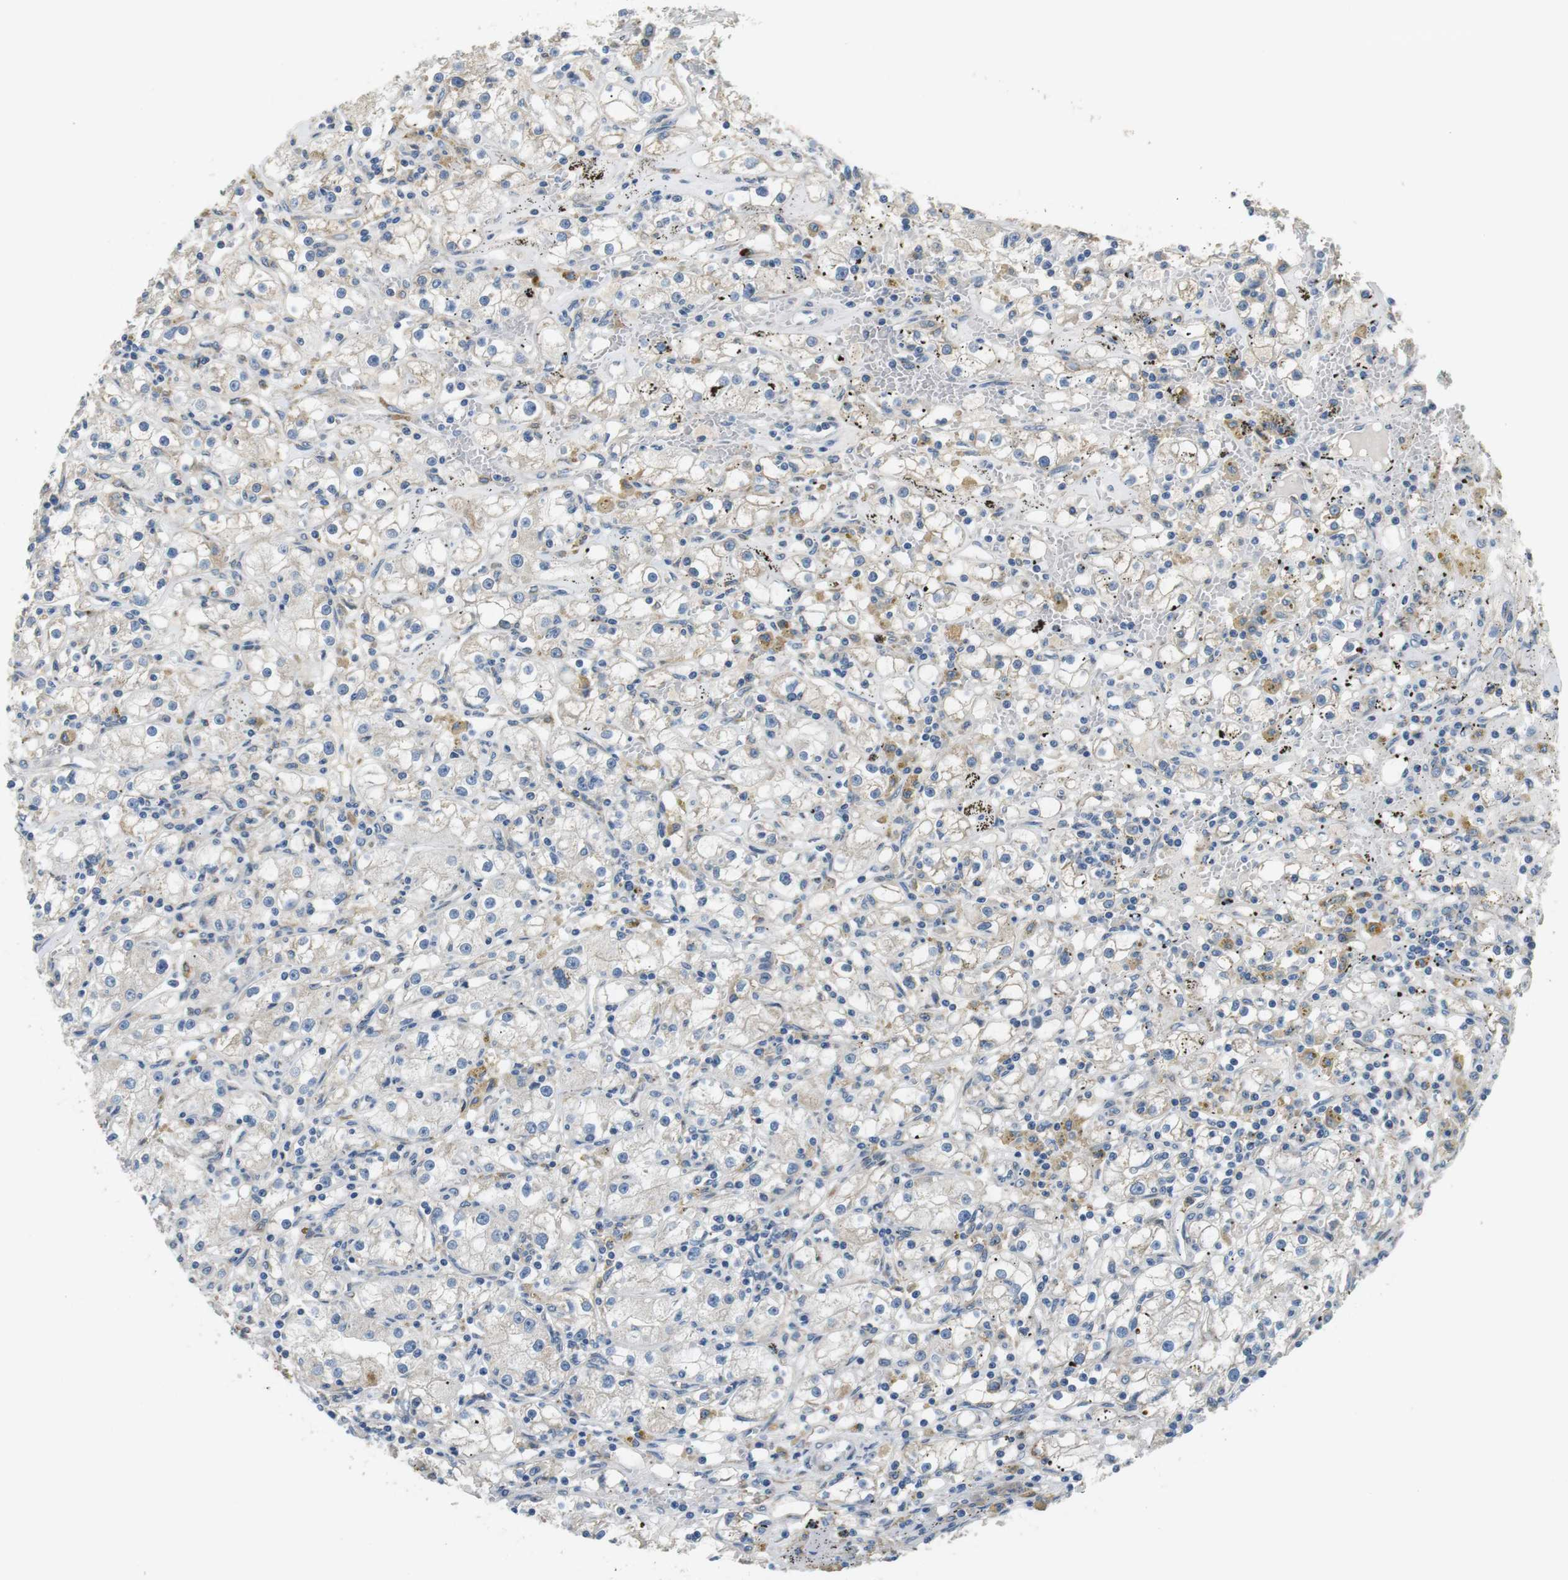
{"staining": {"intensity": "weak", "quantity": "<25%", "location": "cytoplasmic/membranous"}, "tissue": "renal cancer", "cell_type": "Tumor cells", "image_type": "cancer", "snomed": [{"axis": "morphology", "description": "Adenocarcinoma, NOS"}, {"axis": "topography", "description": "Kidney"}], "caption": "Adenocarcinoma (renal) was stained to show a protein in brown. There is no significant staining in tumor cells.", "gene": "UNC5CL", "patient": {"sex": "male", "age": 56}}